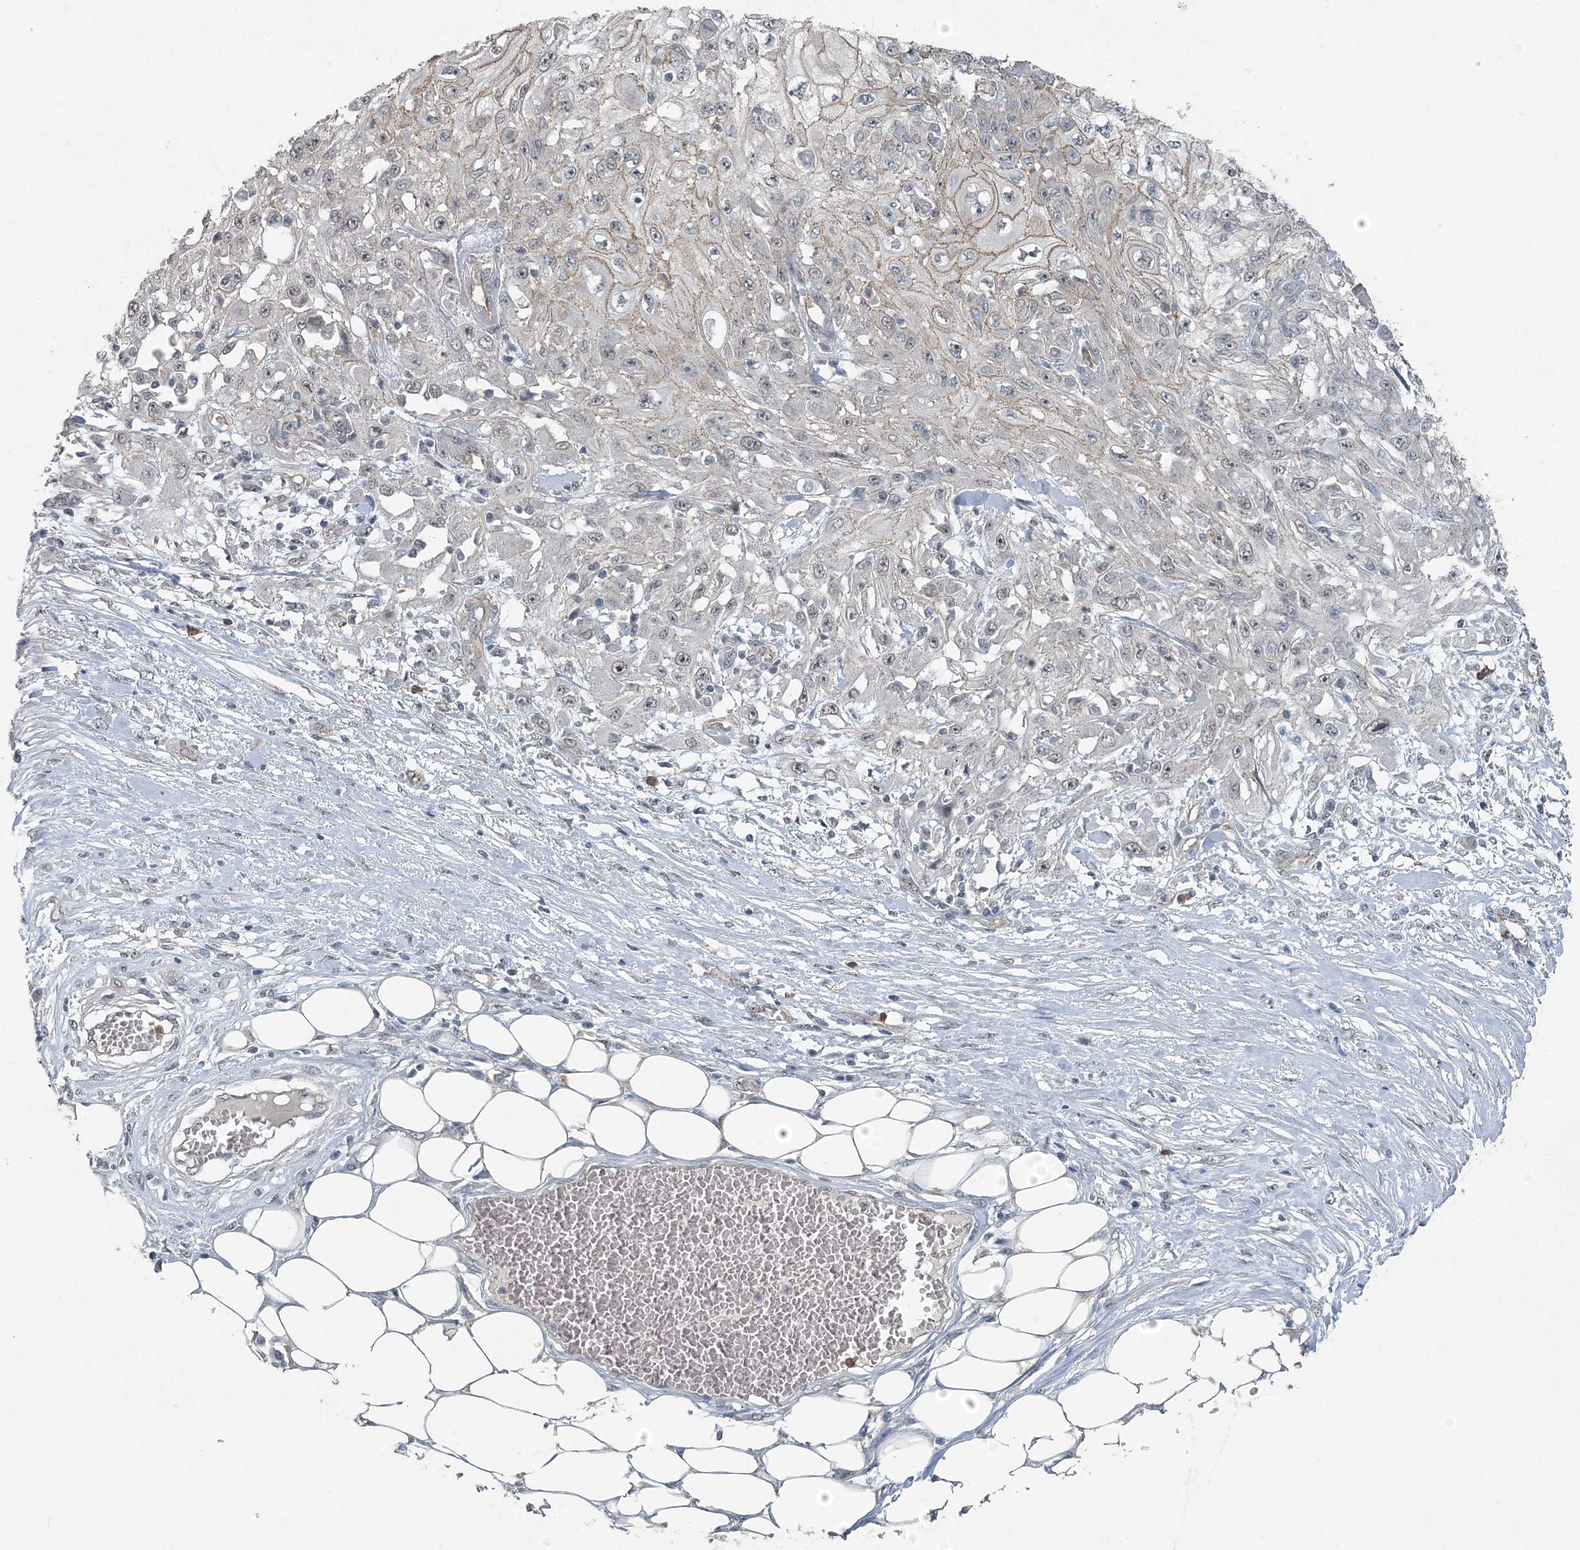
{"staining": {"intensity": "weak", "quantity": "<25%", "location": "cytoplasmic/membranous"}, "tissue": "skin cancer", "cell_type": "Tumor cells", "image_type": "cancer", "snomed": [{"axis": "morphology", "description": "Squamous cell carcinoma, NOS"}, {"axis": "morphology", "description": "Squamous cell carcinoma, metastatic, NOS"}, {"axis": "topography", "description": "Skin"}, {"axis": "topography", "description": "Lymph node"}], "caption": "Immunohistochemistry micrograph of human skin squamous cell carcinoma stained for a protein (brown), which displays no staining in tumor cells.", "gene": "VSIG2", "patient": {"sex": "male", "age": 75}}